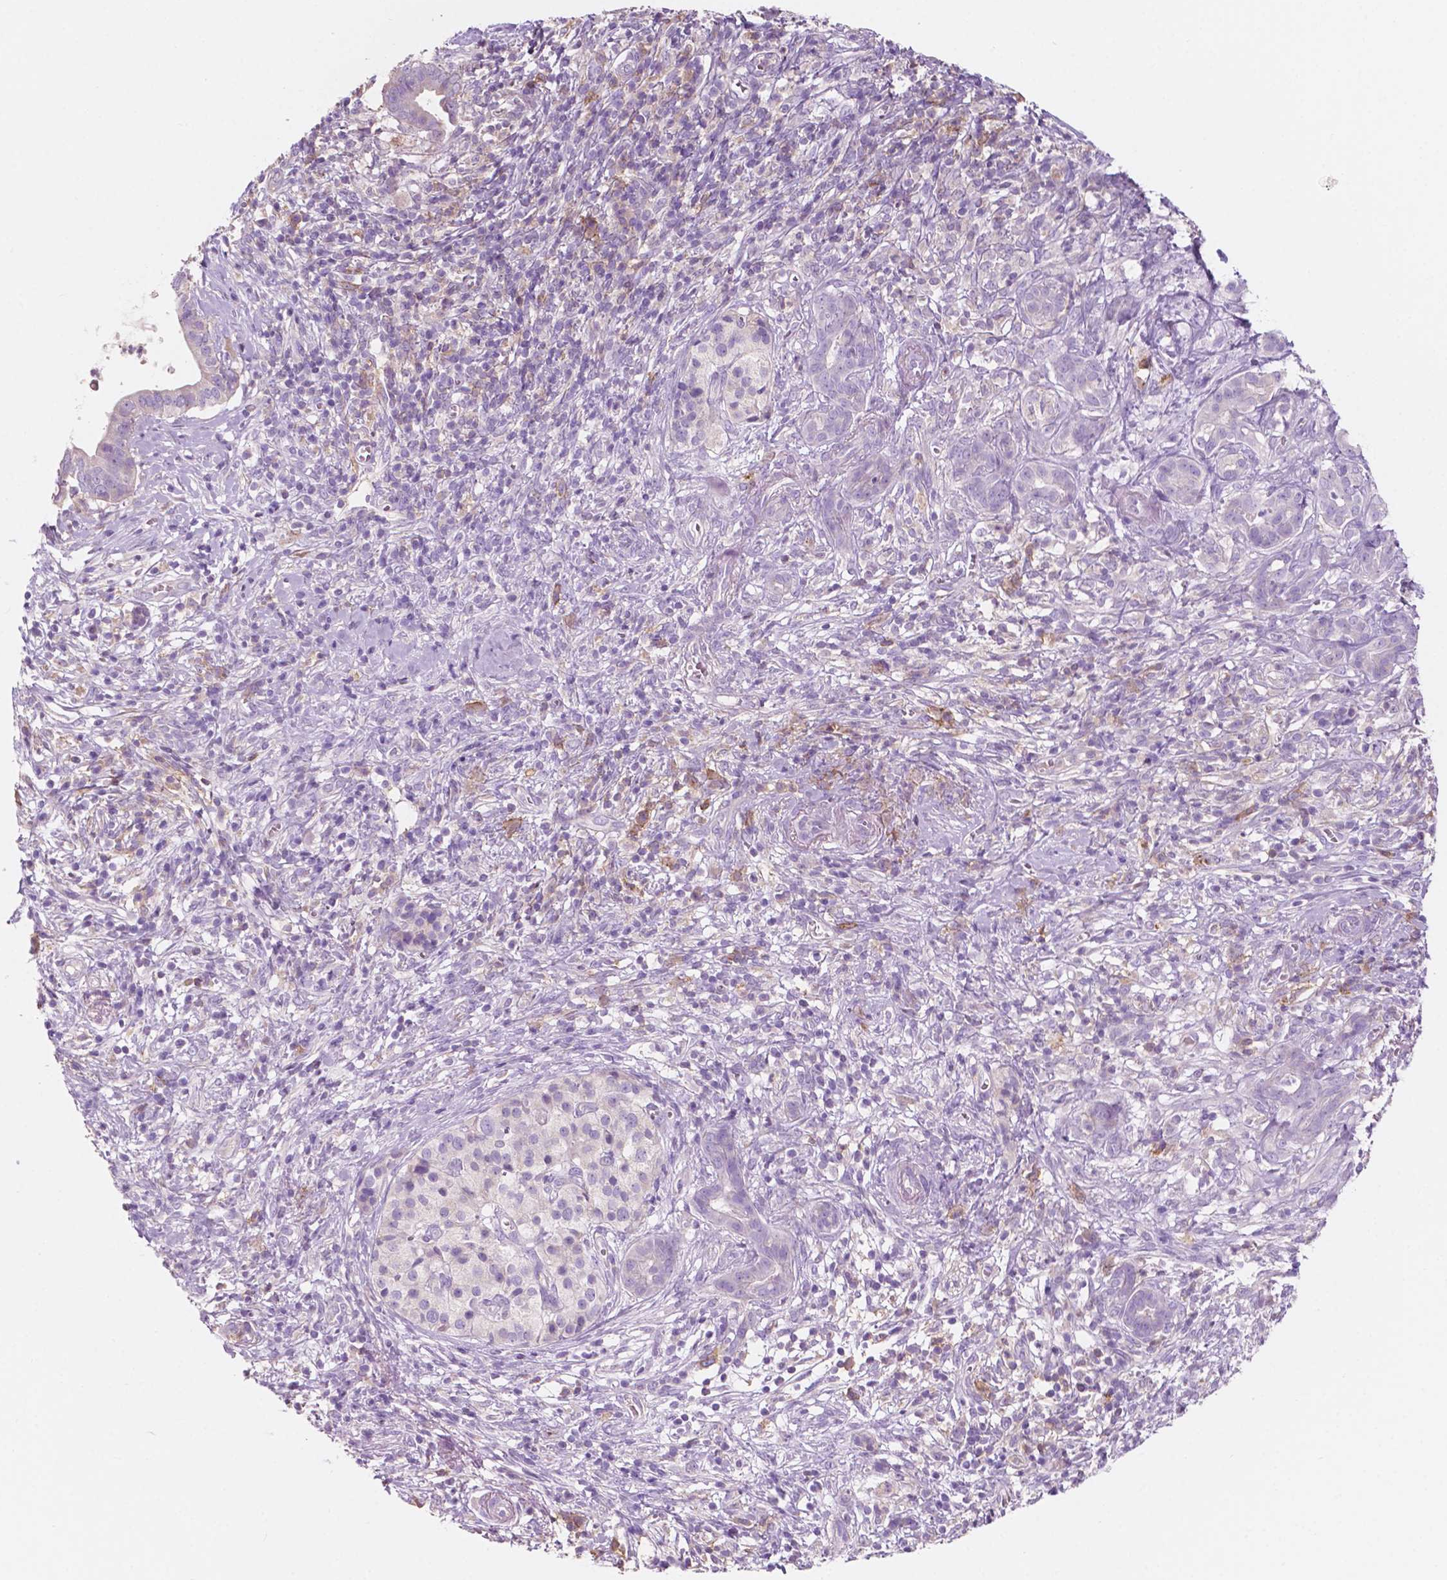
{"staining": {"intensity": "negative", "quantity": "none", "location": "none"}, "tissue": "pancreatic cancer", "cell_type": "Tumor cells", "image_type": "cancer", "snomed": [{"axis": "morphology", "description": "Adenocarcinoma, NOS"}, {"axis": "topography", "description": "Pancreas"}], "caption": "This histopathology image is of adenocarcinoma (pancreatic) stained with immunohistochemistry (IHC) to label a protein in brown with the nuclei are counter-stained blue. There is no positivity in tumor cells.", "gene": "SEMA4A", "patient": {"sex": "male", "age": 61}}